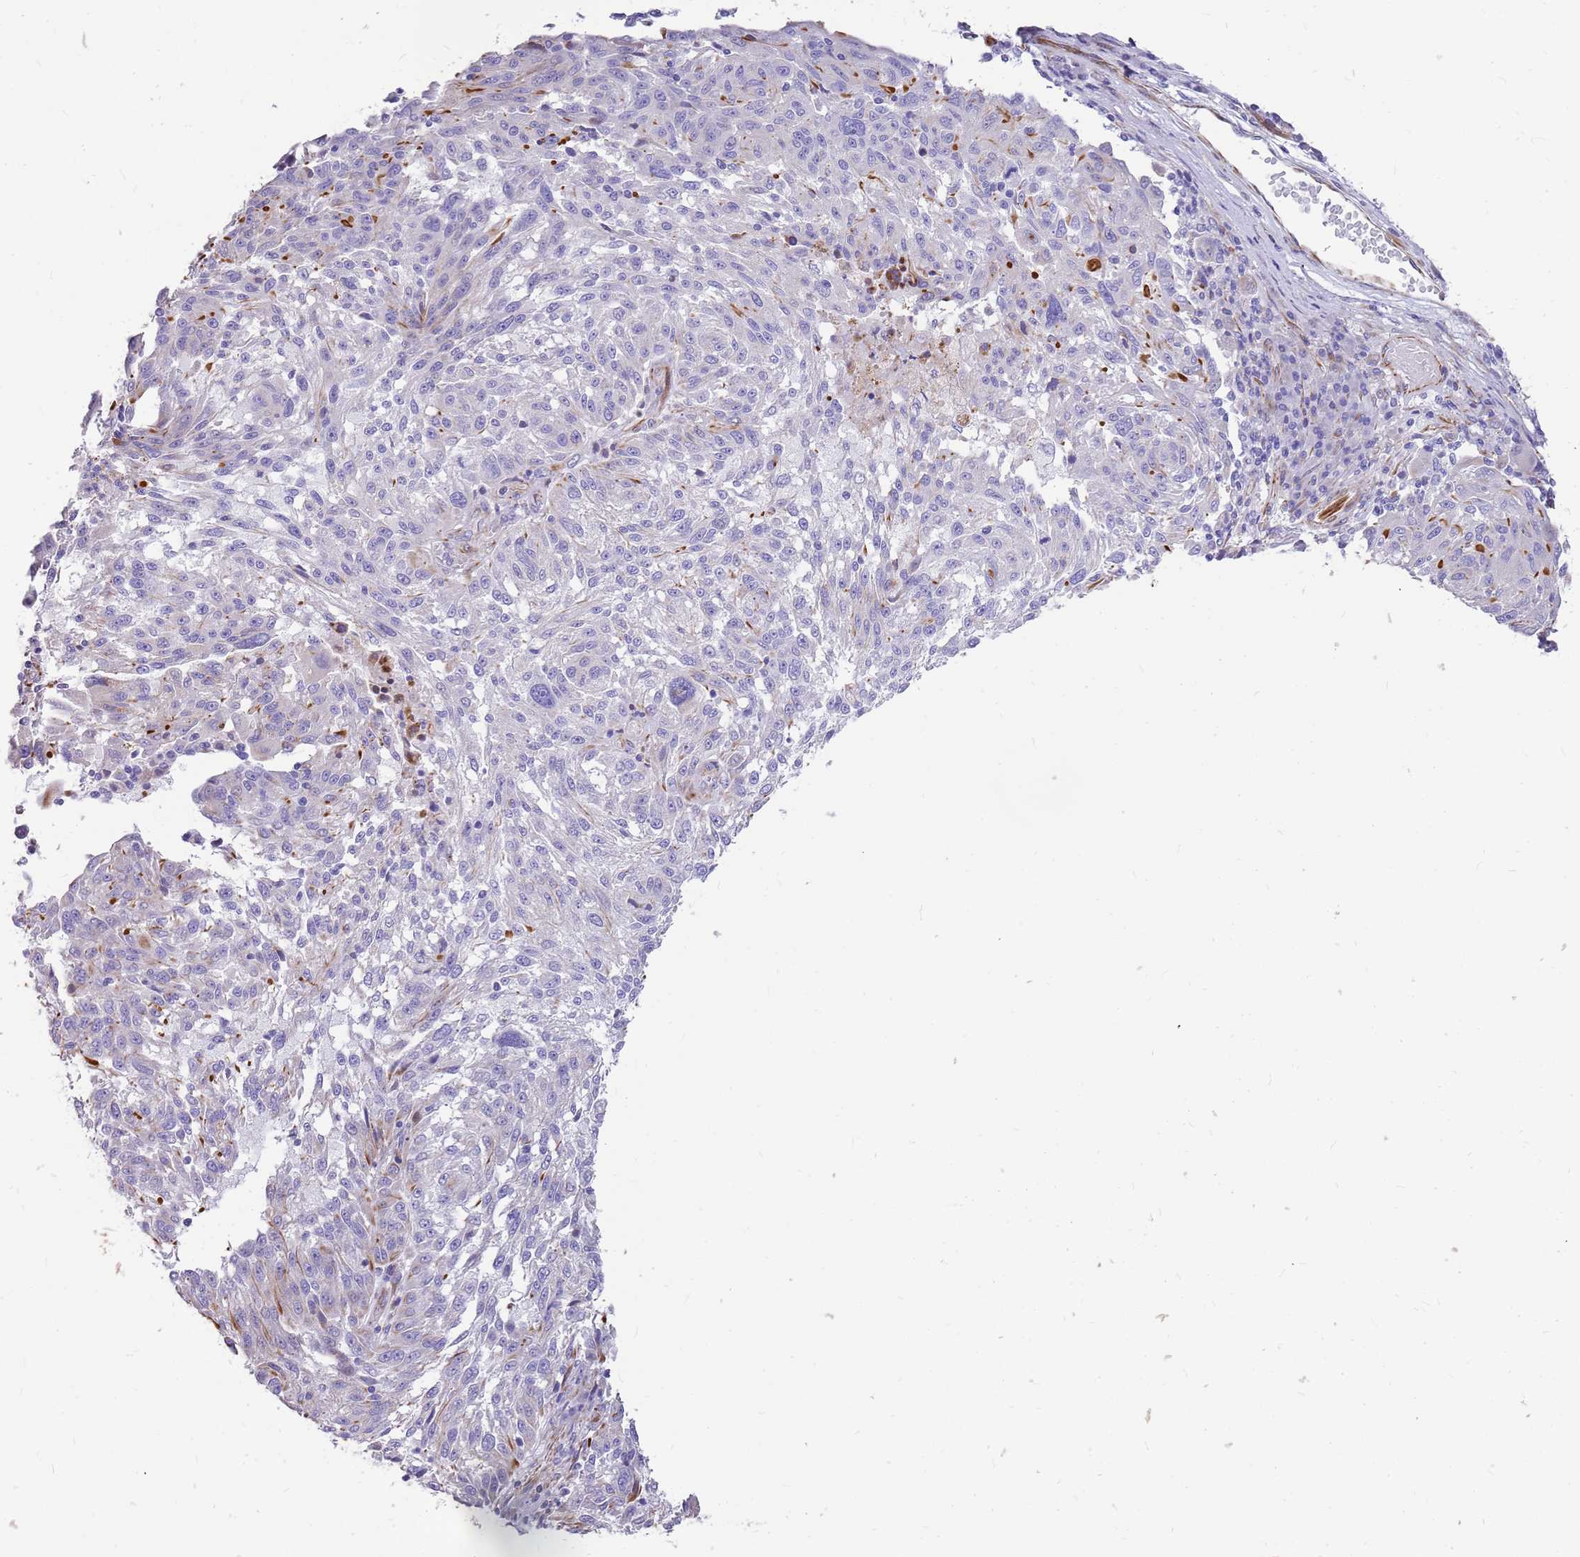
{"staining": {"intensity": "negative", "quantity": "none", "location": "none"}, "tissue": "melanoma", "cell_type": "Tumor cells", "image_type": "cancer", "snomed": [{"axis": "morphology", "description": "Malignant melanoma, NOS"}, {"axis": "topography", "description": "Skin"}], "caption": "An image of human malignant melanoma is negative for staining in tumor cells.", "gene": "ZDHHC1", "patient": {"sex": "male", "age": 53}}